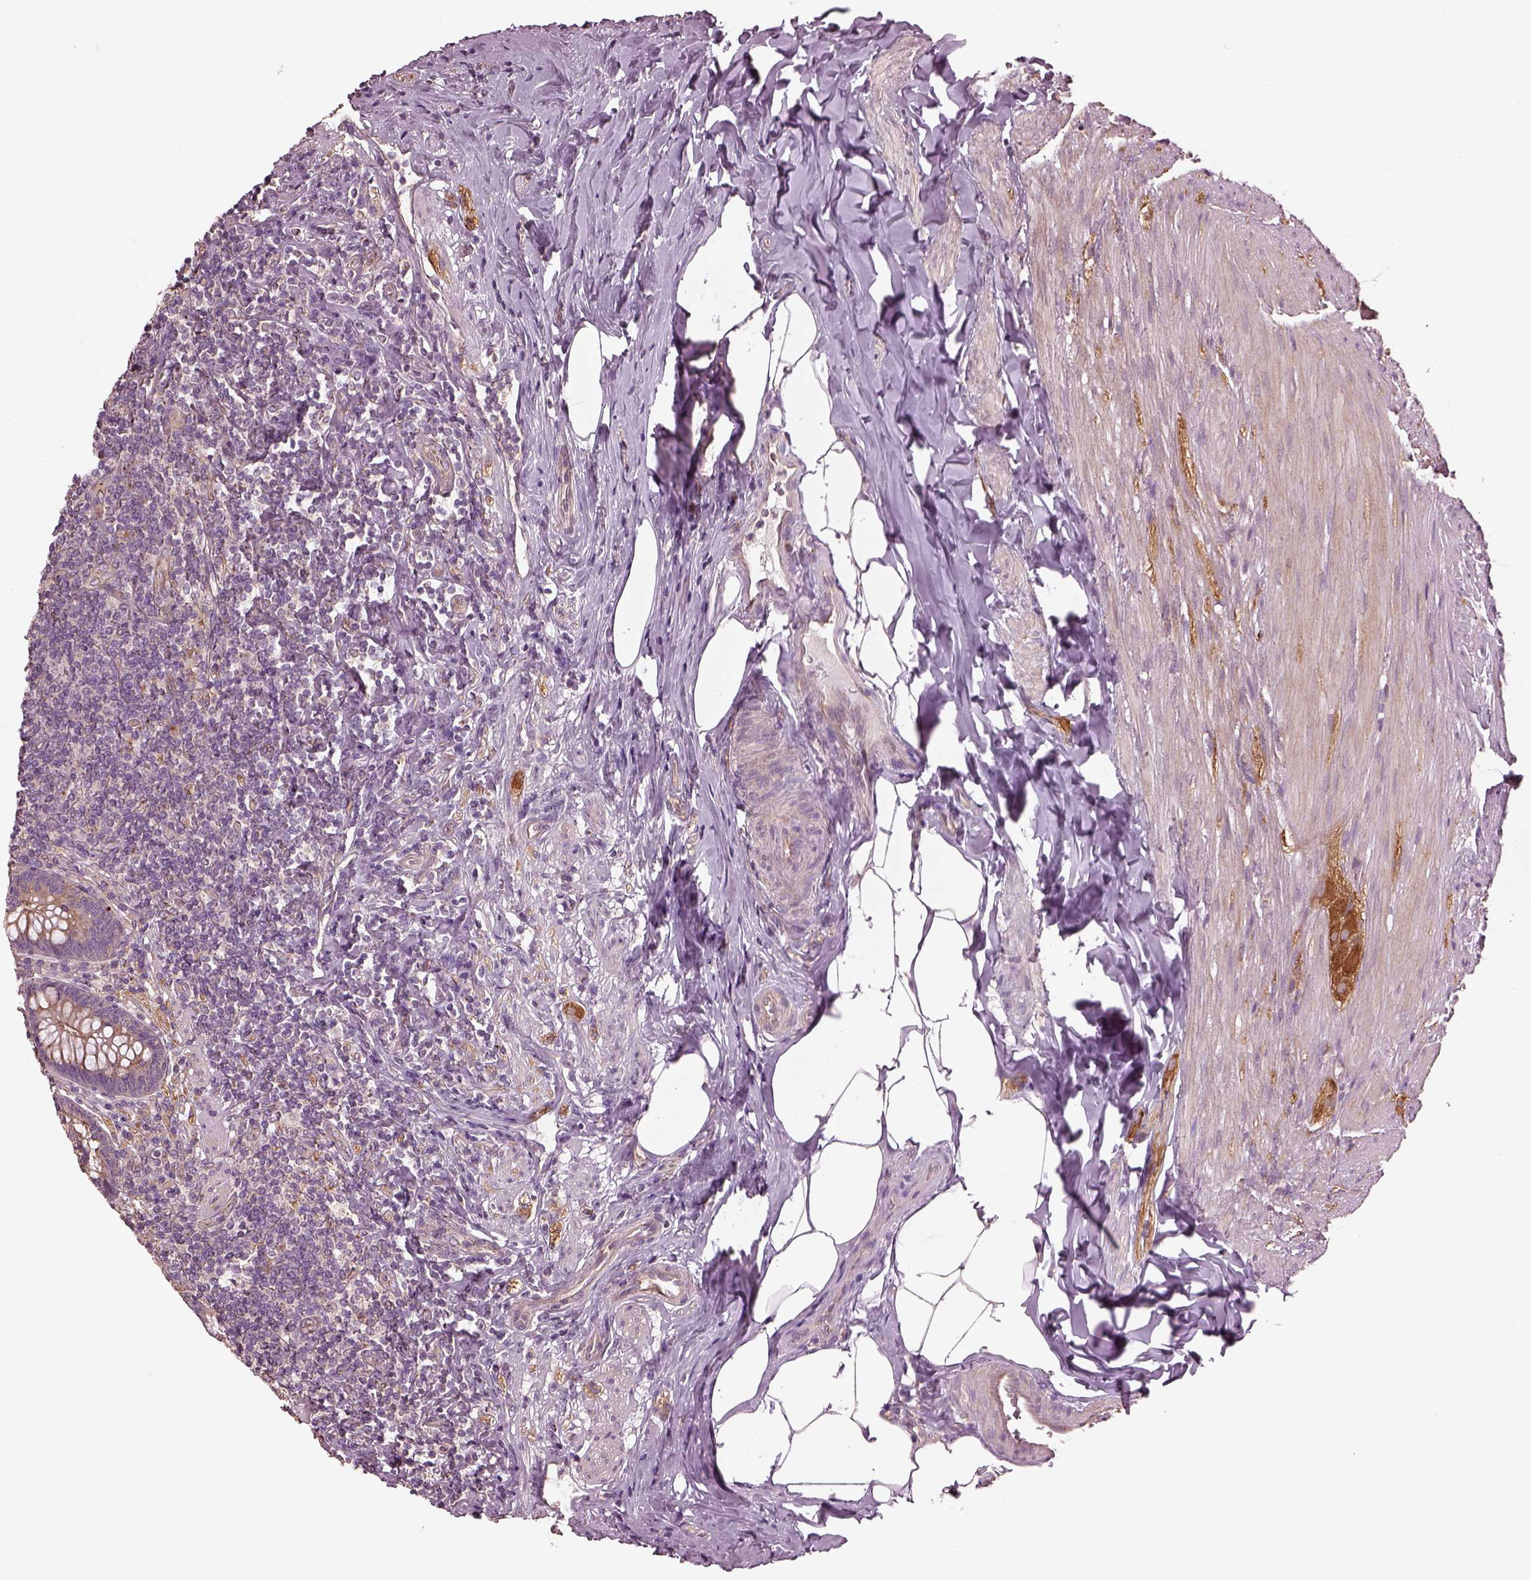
{"staining": {"intensity": "weak", "quantity": "25%-75%", "location": "cytoplasmic/membranous"}, "tissue": "appendix", "cell_type": "Glandular cells", "image_type": "normal", "snomed": [{"axis": "morphology", "description": "Normal tissue, NOS"}, {"axis": "topography", "description": "Appendix"}], "caption": "A histopathology image of appendix stained for a protein exhibits weak cytoplasmic/membranous brown staining in glandular cells. (brown staining indicates protein expression, while blue staining denotes nuclei).", "gene": "RUFY3", "patient": {"sex": "male", "age": 47}}